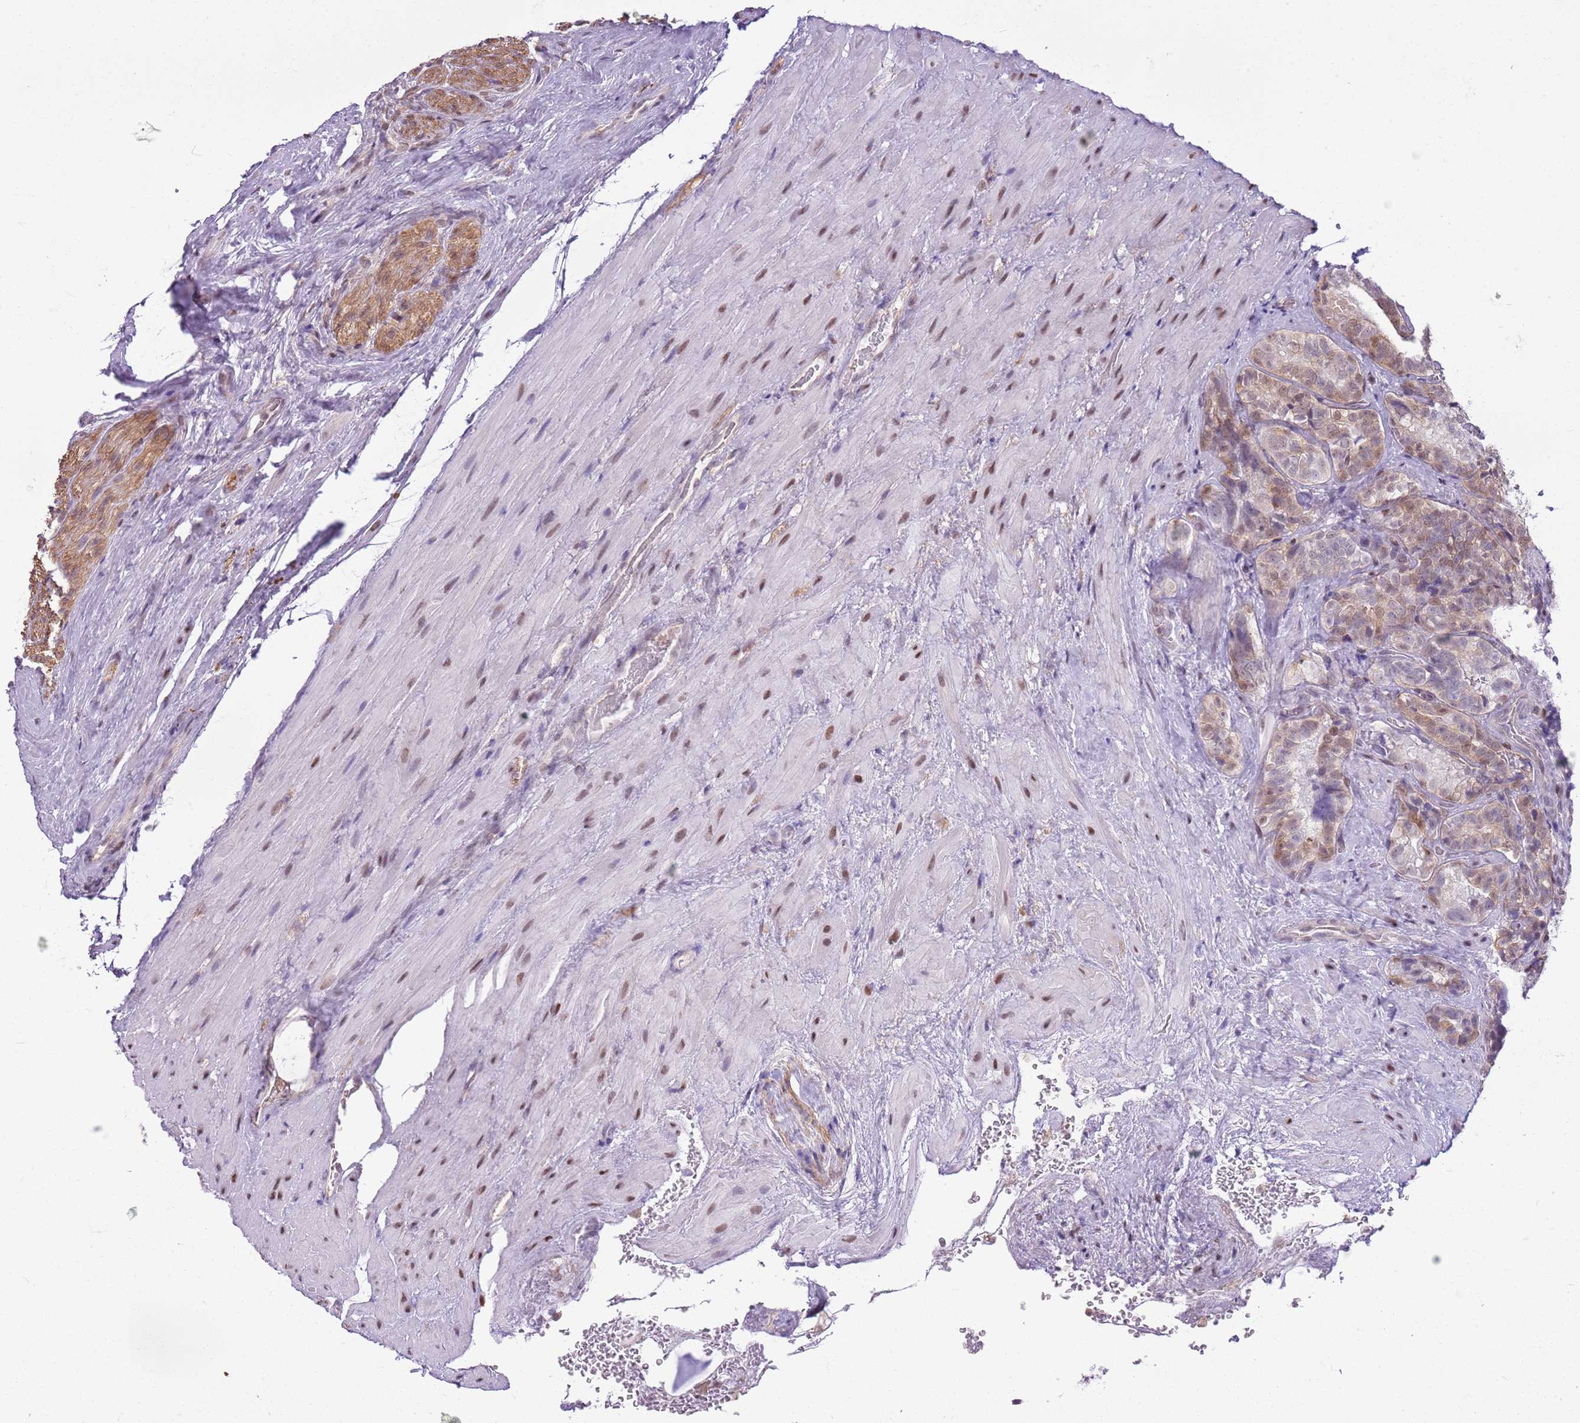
{"staining": {"intensity": "moderate", "quantity": "25%-75%", "location": "nuclear"}, "tissue": "seminal vesicle", "cell_type": "Glandular cells", "image_type": "normal", "snomed": [{"axis": "morphology", "description": "Normal tissue, NOS"}, {"axis": "topography", "description": "Seminal veicle"}, {"axis": "topography", "description": "Peripheral nerve tissue"}], "caption": "This is an image of IHC staining of unremarkable seminal vesicle, which shows moderate staining in the nuclear of glandular cells.", "gene": "DHX32", "patient": {"sex": "male", "age": 67}}